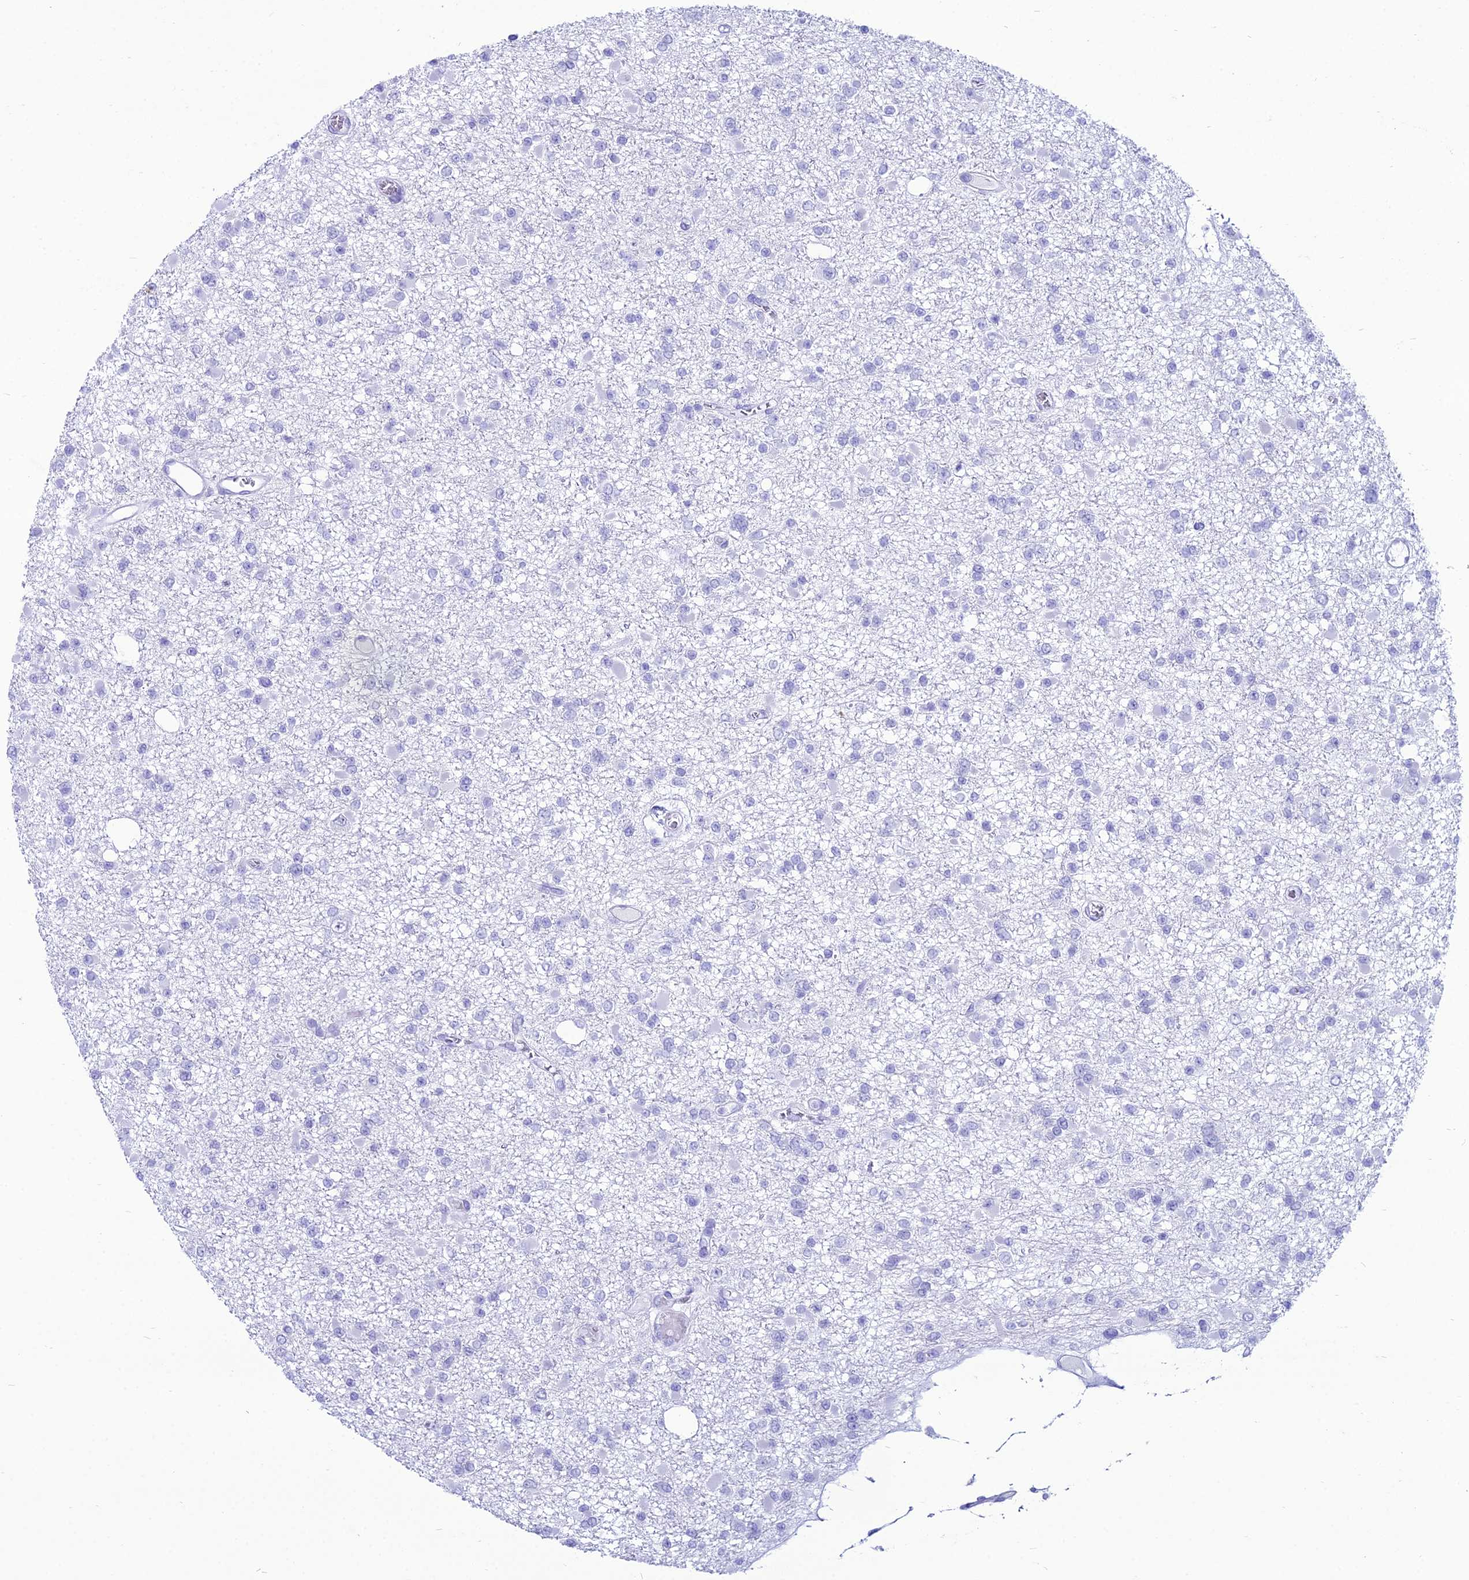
{"staining": {"intensity": "negative", "quantity": "none", "location": "none"}, "tissue": "glioma", "cell_type": "Tumor cells", "image_type": "cancer", "snomed": [{"axis": "morphology", "description": "Glioma, malignant, Low grade"}, {"axis": "topography", "description": "Brain"}], "caption": "Protein analysis of low-grade glioma (malignant) displays no significant staining in tumor cells. (DAB immunohistochemistry (IHC) visualized using brightfield microscopy, high magnification).", "gene": "PNMA5", "patient": {"sex": "female", "age": 22}}